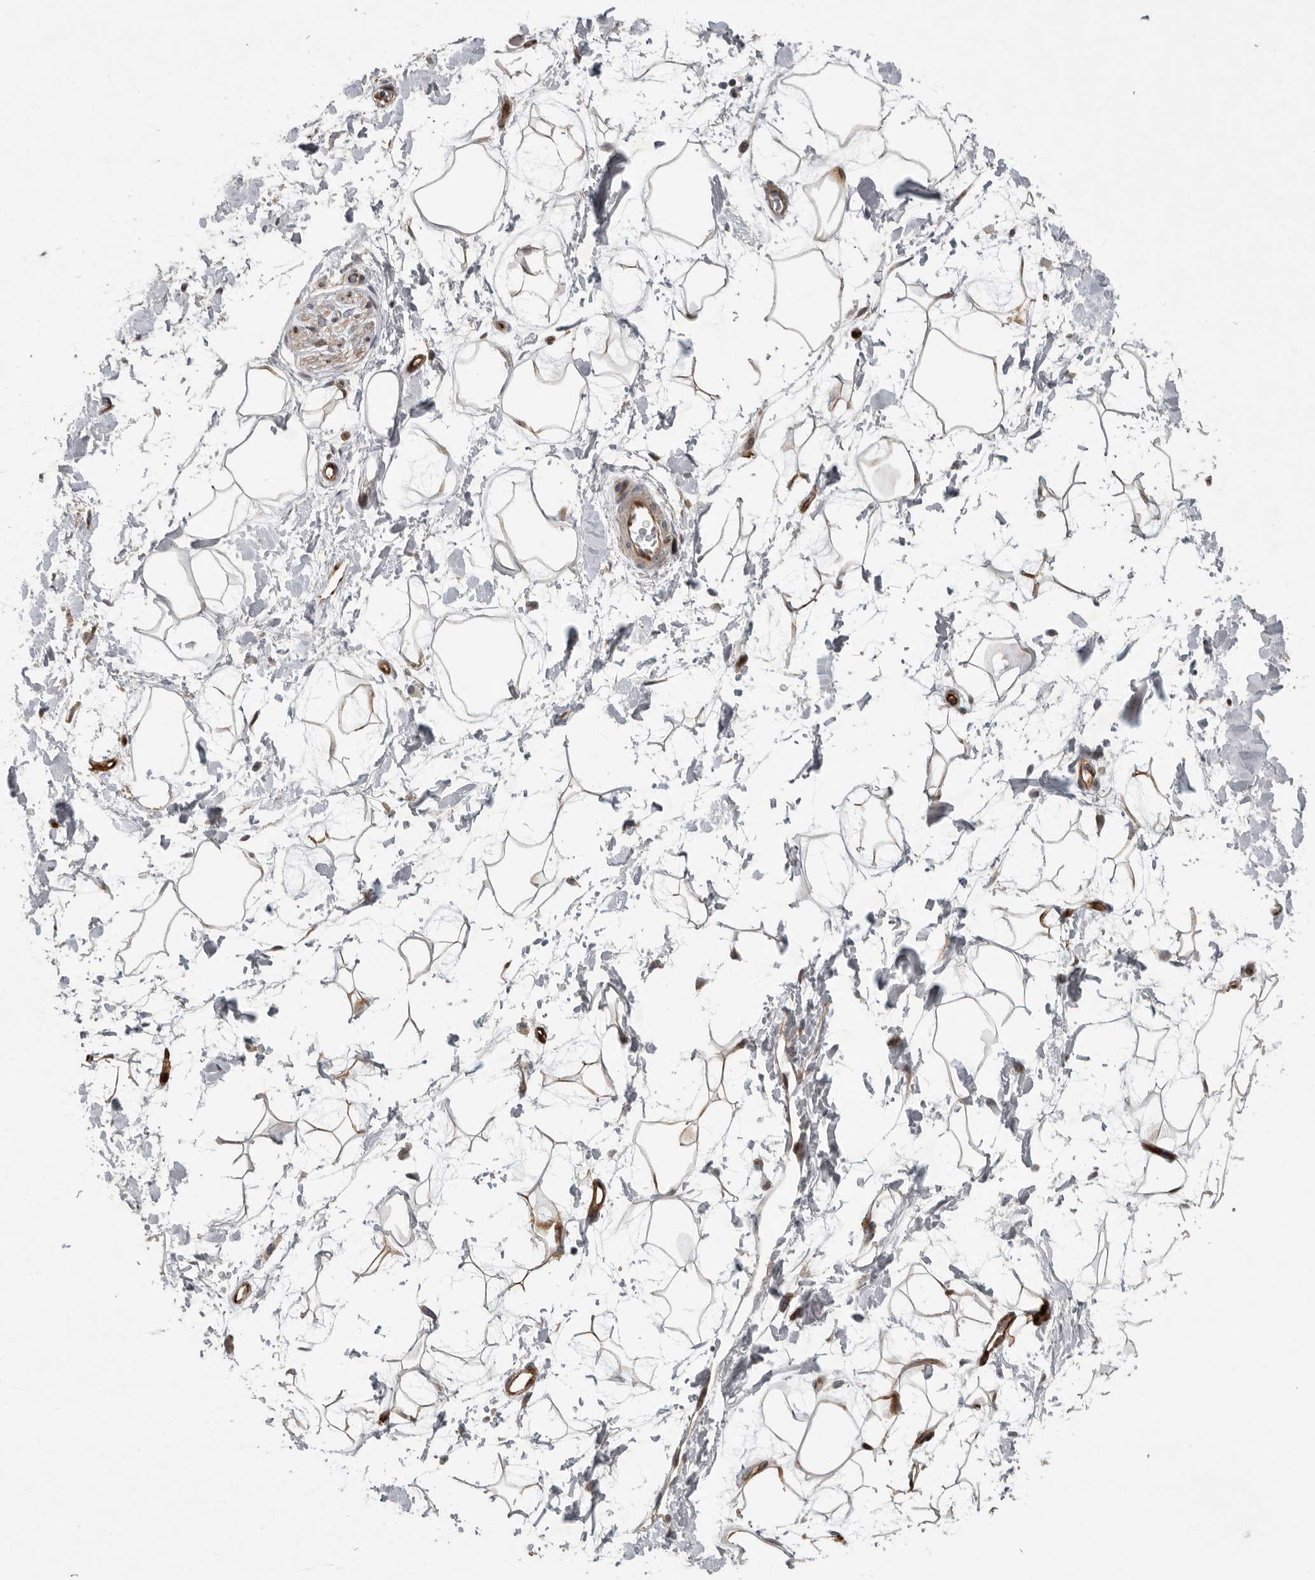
{"staining": {"intensity": "weak", "quantity": ">75%", "location": "cytoplasmic/membranous"}, "tissue": "adipose tissue", "cell_type": "Adipocytes", "image_type": "normal", "snomed": [{"axis": "morphology", "description": "Normal tissue, NOS"}, {"axis": "topography", "description": "Soft tissue"}], "caption": "The histopathology image shows immunohistochemical staining of benign adipose tissue. There is weak cytoplasmic/membranous staining is appreciated in approximately >75% of adipocytes. Nuclei are stained in blue.", "gene": "MPDZ", "patient": {"sex": "male", "age": 72}}